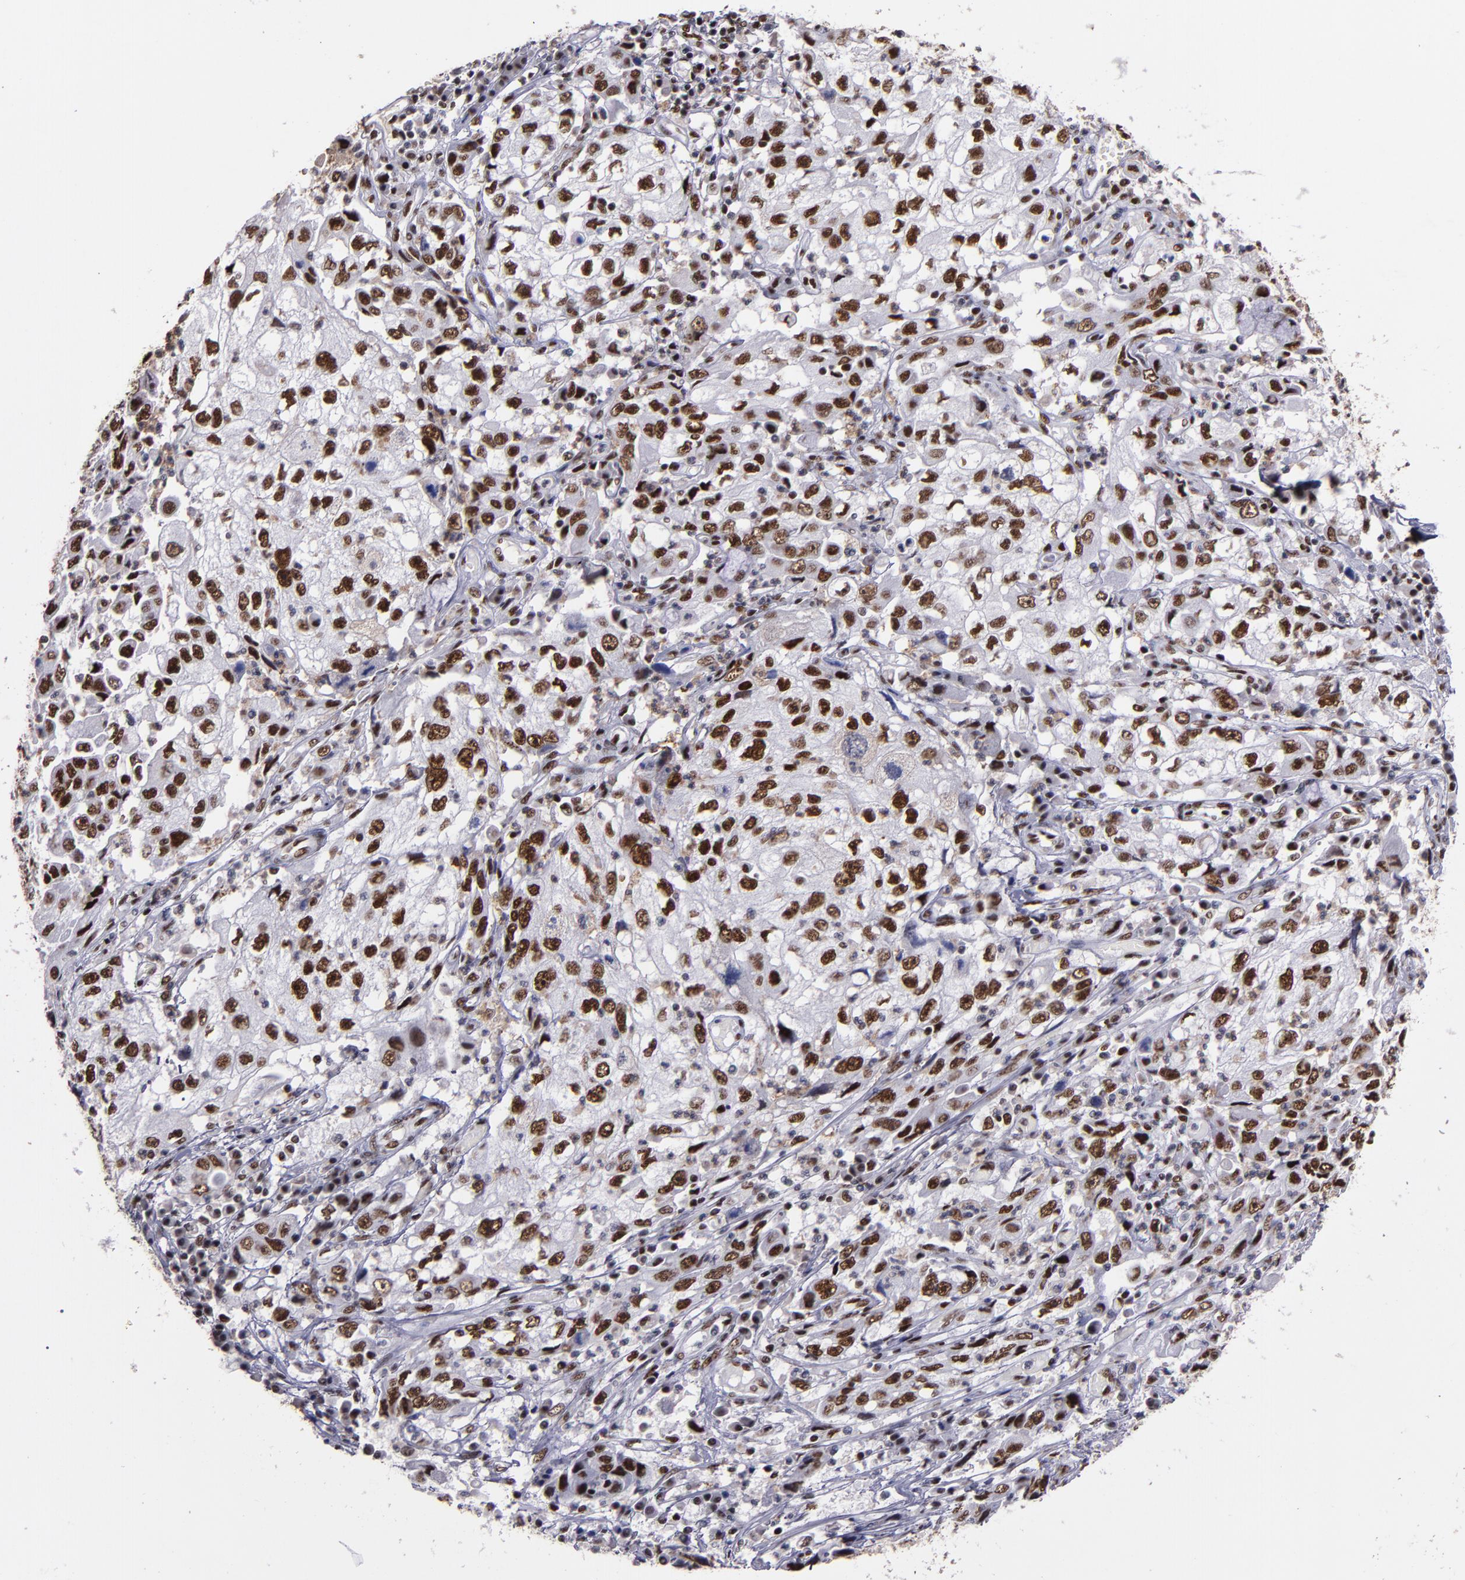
{"staining": {"intensity": "strong", "quantity": ">75%", "location": "nuclear"}, "tissue": "cervical cancer", "cell_type": "Tumor cells", "image_type": "cancer", "snomed": [{"axis": "morphology", "description": "Squamous cell carcinoma, NOS"}, {"axis": "topography", "description": "Cervix"}], "caption": "Protein expression analysis of cervical cancer (squamous cell carcinoma) exhibits strong nuclear positivity in approximately >75% of tumor cells.", "gene": "PPP4R3A", "patient": {"sex": "female", "age": 36}}